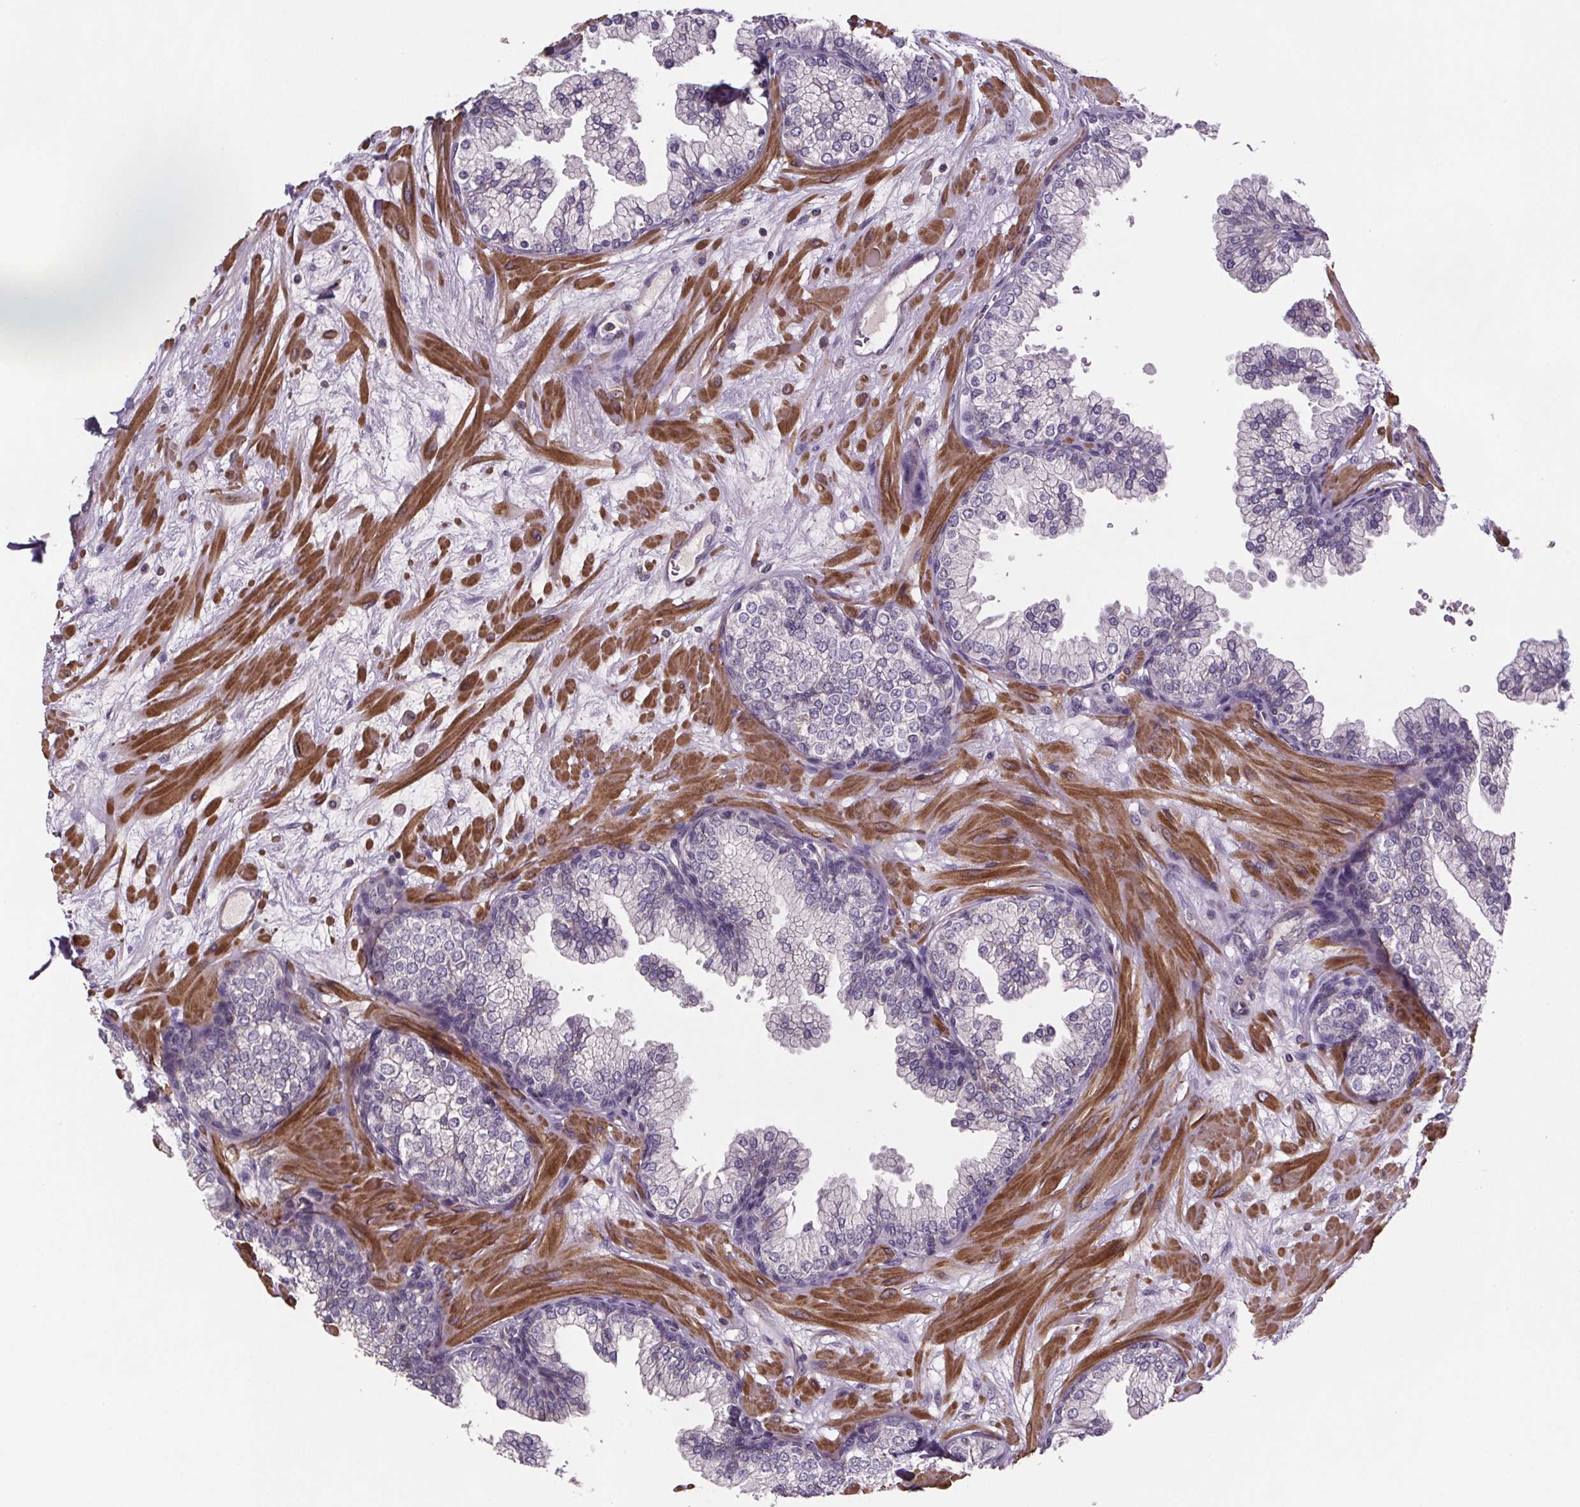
{"staining": {"intensity": "negative", "quantity": "none", "location": "none"}, "tissue": "prostate", "cell_type": "Glandular cells", "image_type": "normal", "snomed": [{"axis": "morphology", "description": "Normal tissue, NOS"}, {"axis": "topography", "description": "Prostate"}, {"axis": "topography", "description": "Peripheral nerve tissue"}], "caption": "DAB (3,3'-diaminobenzidine) immunohistochemical staining of normal human prostate shows no significant staining in glandular cells. Brightfield microscopy of immunohistochemistry (IHC) stained with DAB (brown) and hematoxylin (blue), captured at high magnification.", "gene": "CLN3", "patient": {"sex": "male", "age": 61}}